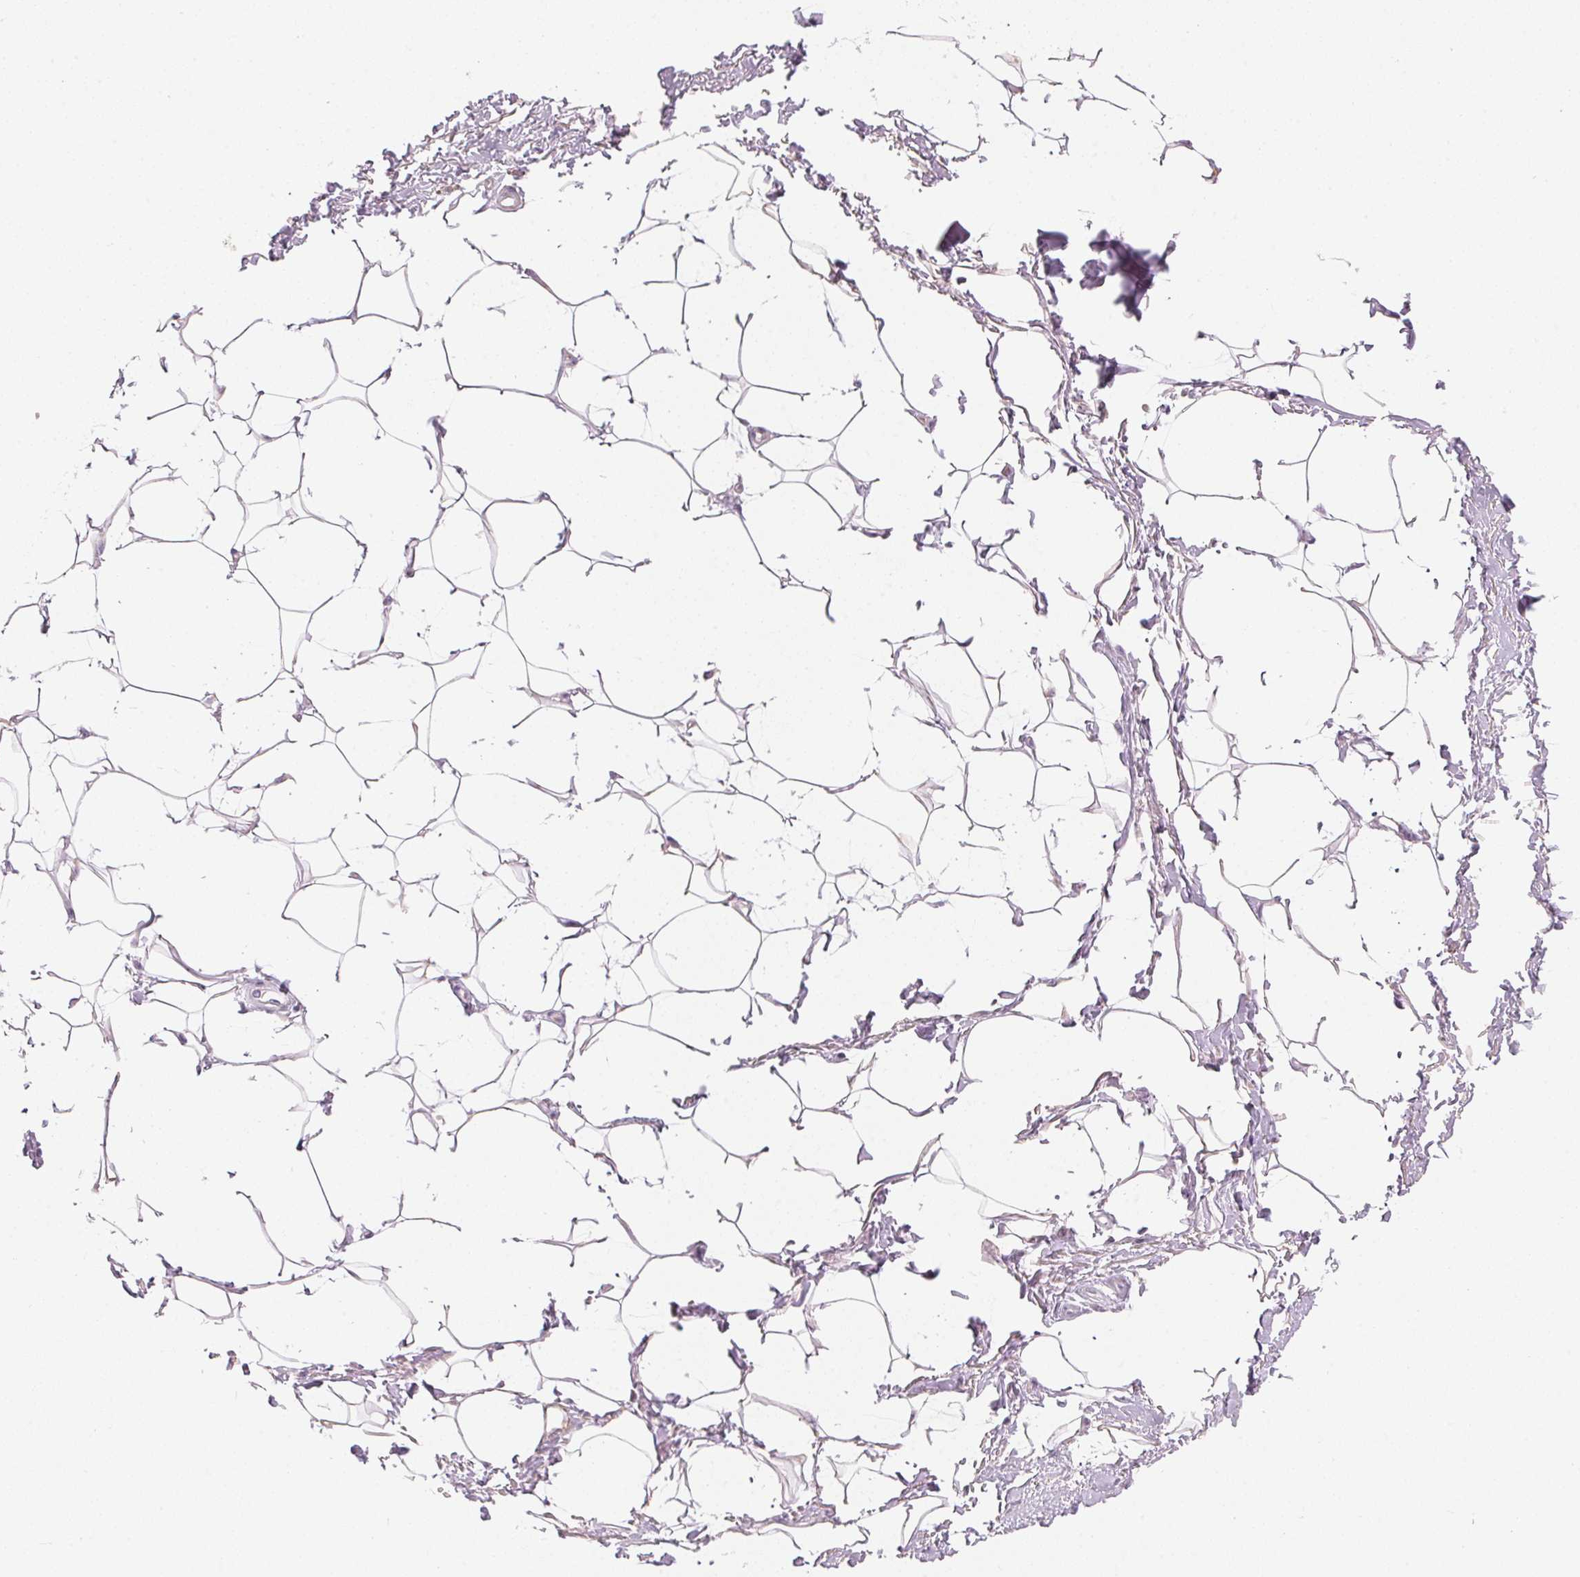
{"staining": {"intensity": "negative", "quantity": "none", "location": "none"}, "tissue": "adipose tissue", "cell_type": "Adipocytes", "image_type": "normal", "snomed": [{"axis": "morphology", "description": "Normal tissue, NOS"}, {"axis": "topography", "description": "Peripheral nerve tissue"}], "caption": "This micrograph is of unremarkable adipose tissue stained with immunohistochemistry (IHC) to label a protein in brown with the nuclei are counter-stained blue. There is no staining in adipocytes. (Stains: DAB (3,3'-diaminobenzidine) IHC with hematoxylin counter stain, Microscopy: brightfield microscopy at high magnification).", "gene": "DRAM2", "patient": {"sex": "male", "age": 51}}